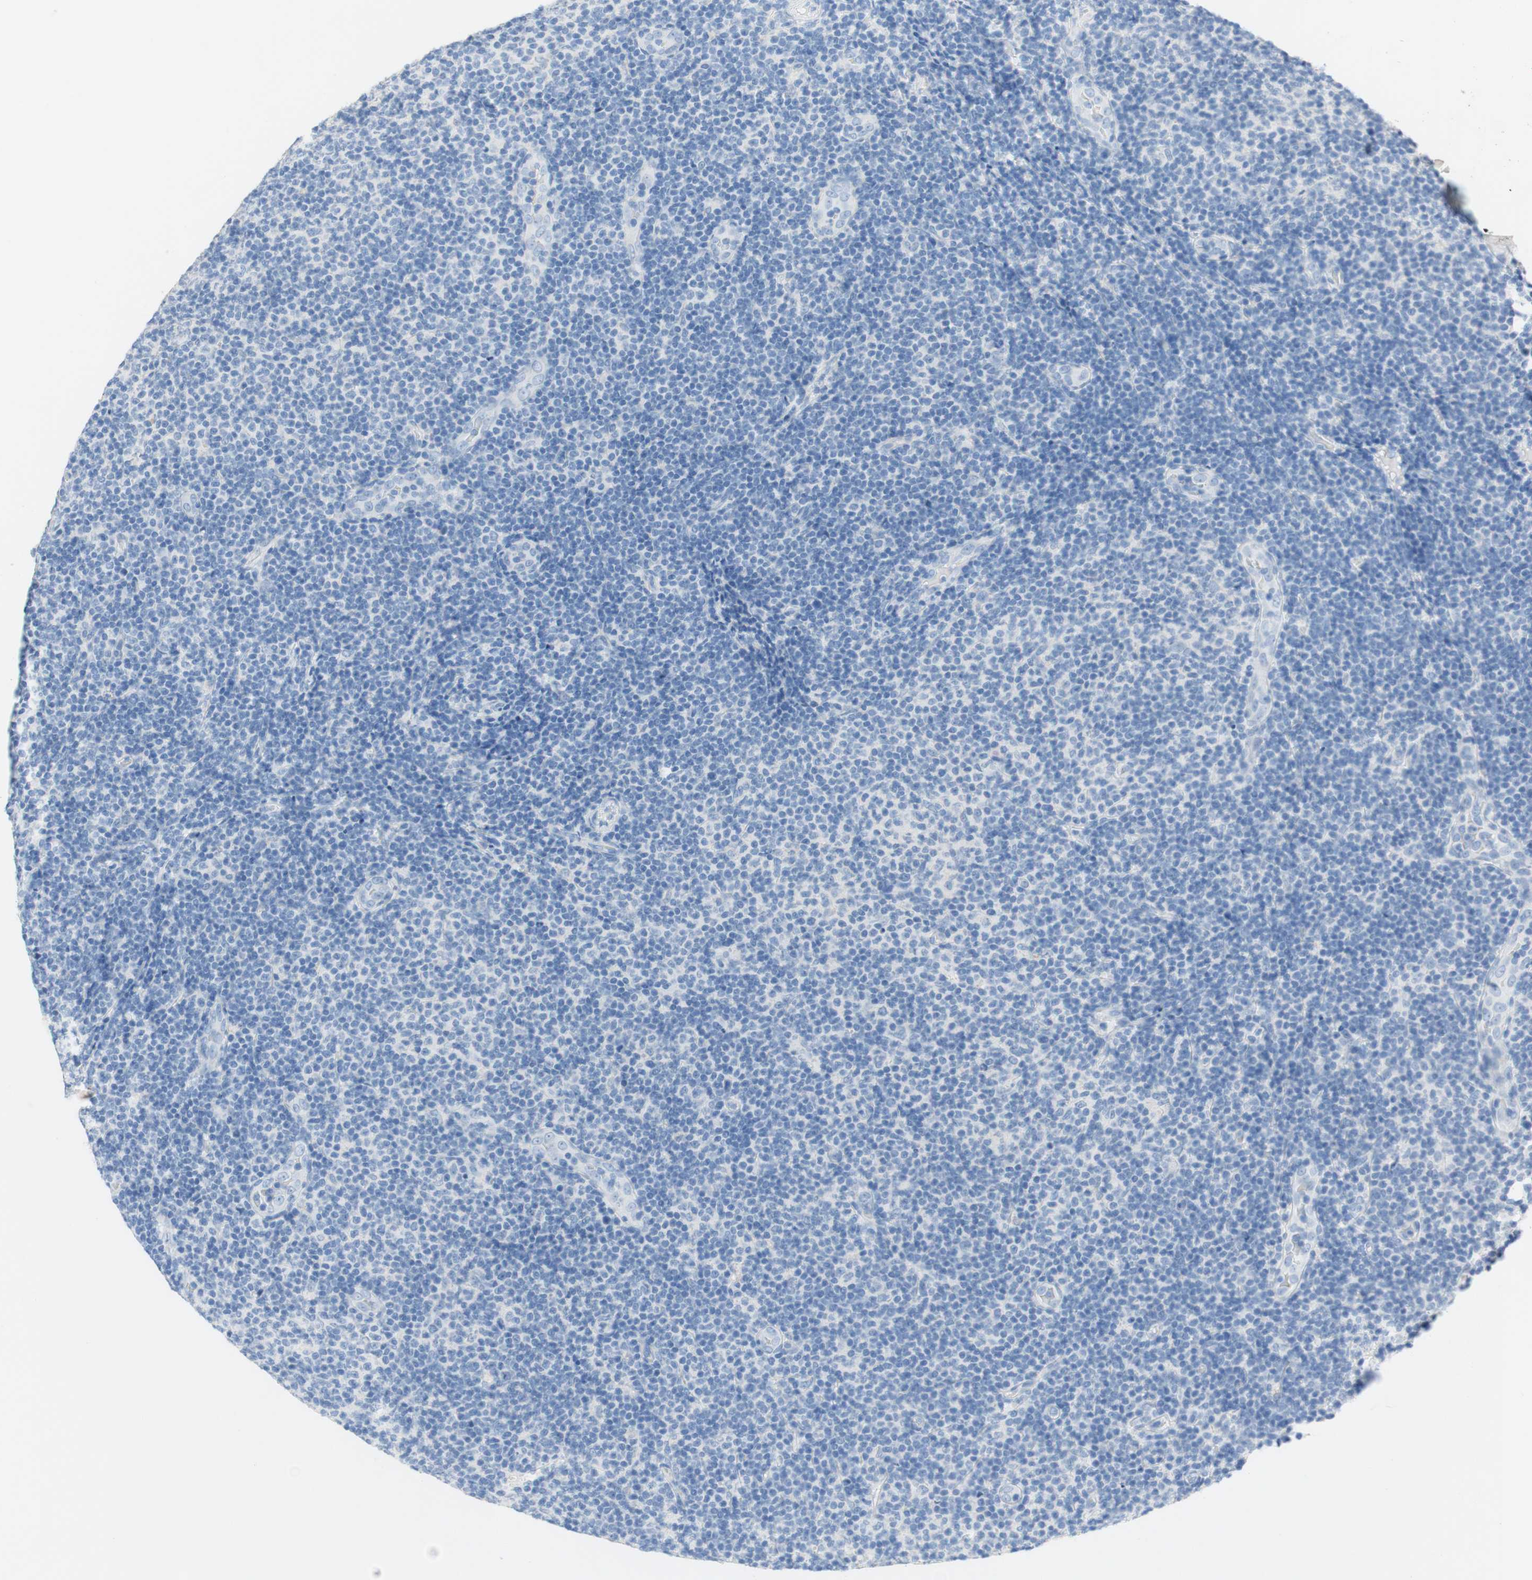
{"staining": {"intensity": "negative", "quantity": "none", "location": "none"}, "tissue": "lymphoma", "cell_type": "Tumor cells", "image_type": "cancer", "snomed": [{"axis": "morphology", "description": "Malignant lymphoma, non-Hodgkin's type, Low grade"}, {"axis": "topography", "description": "Lymph node"}], "caption": "Malignant lymphoma, non-Hodgkin's type (low-grade) stained for a protein using IHC reveals no expression tumor cells.", "gene": "POLR2J3", "patient": {"sex": "male", "age": 83}}